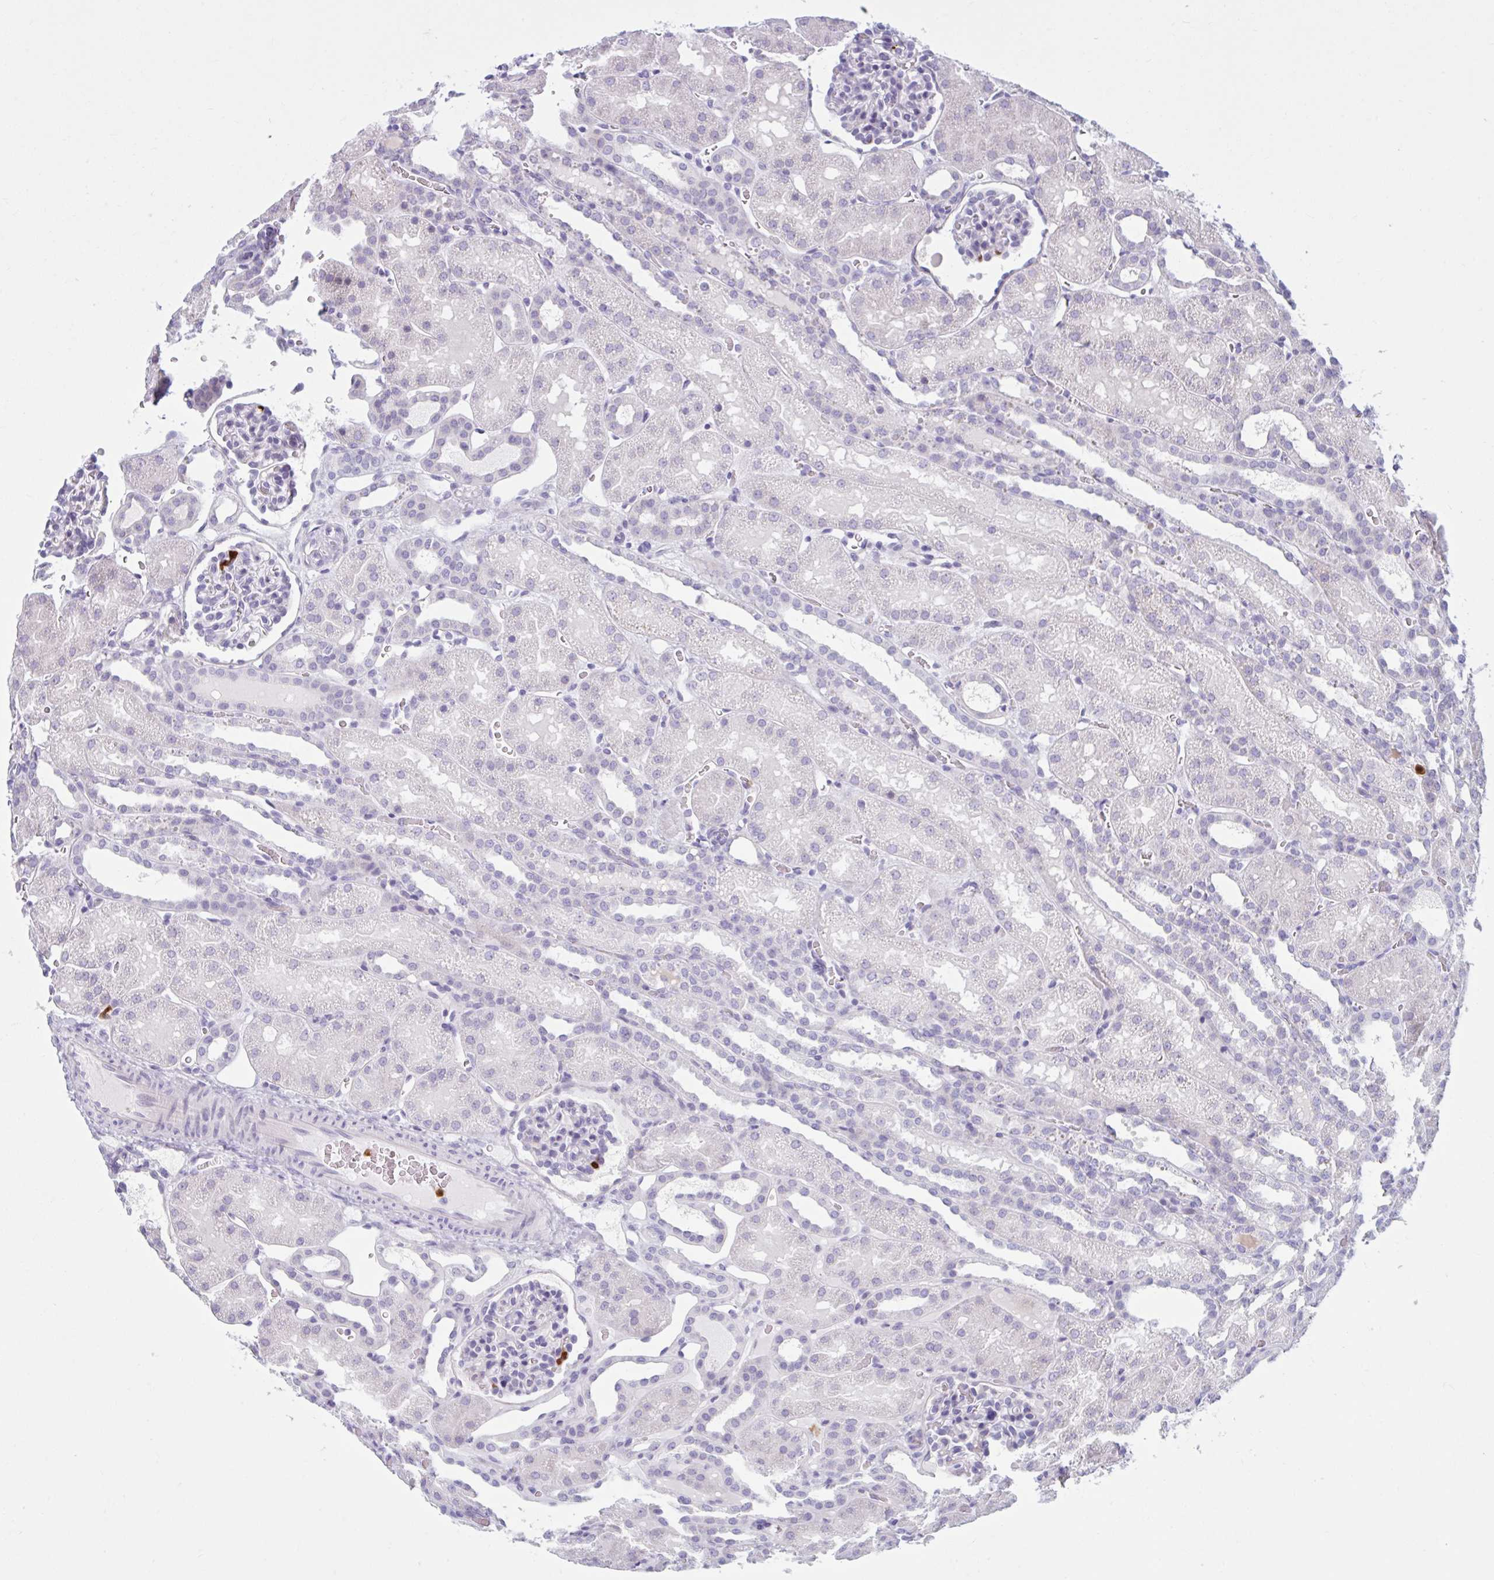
{"staining": {"intensity": "moderate", "quantity": "<25%", "location": "cytoplasmic/membranous"}, "tissue": "kidney", "cell_type": "Cells in glomeruli", "image_type": "normal", "snomed": [{"axis": "morphology", "description": "Normal tissue, NOS"}, {"axis": "topography", "description": "Kidney"}], "caption": "IHC (DAB (3,3'-diaminobenzidine)) staining of unremarkable human kidney exhibits moderate cytoplasmic/membranous protein positivity in approximately <25% of cells in glomeruli.", "gene": "CEP120", "patient": {"sex": "male", "age": 2}}